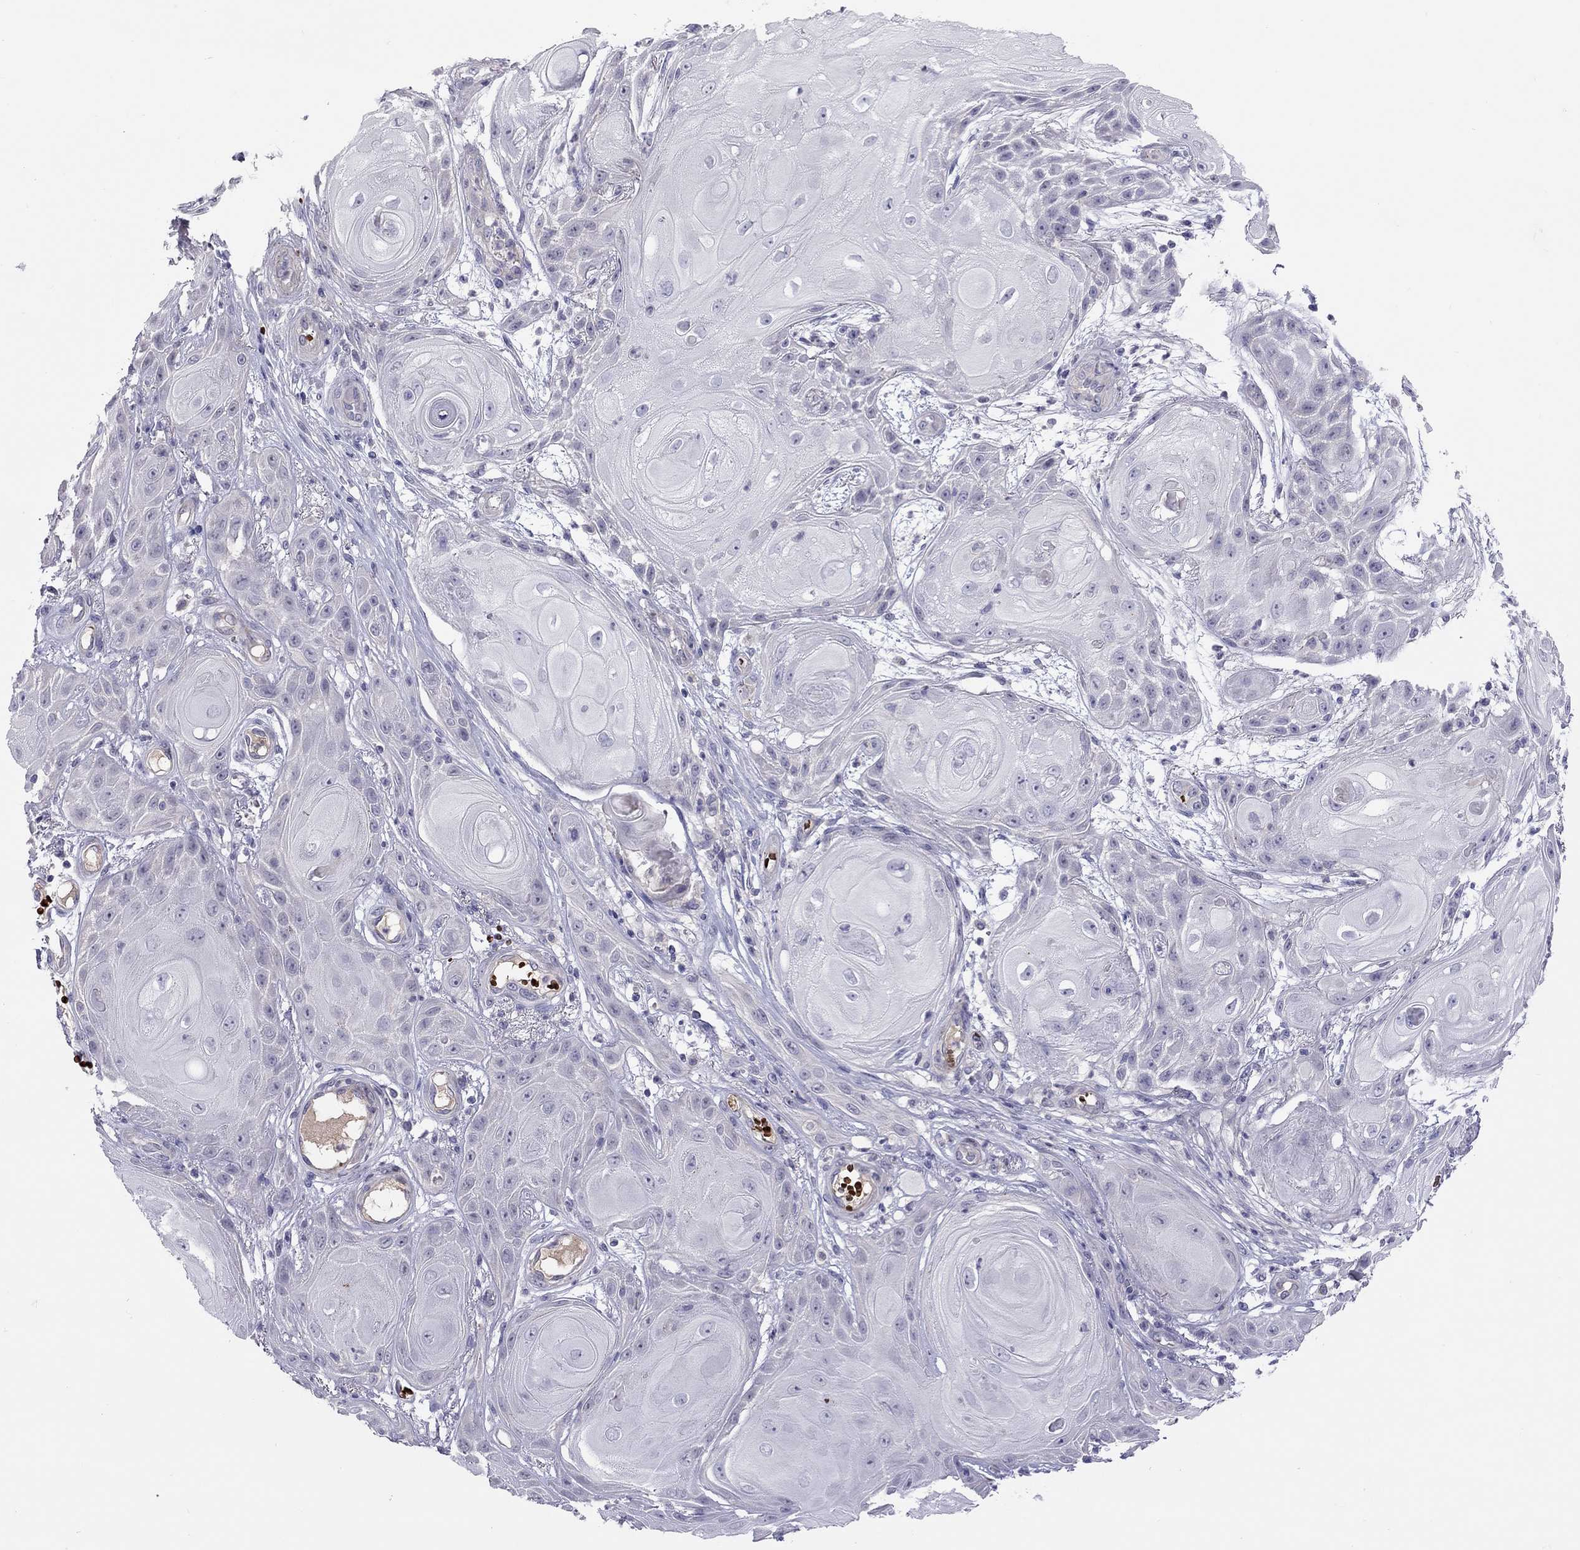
{"staining": {"intensity": "negative", "quantity": "none", "location": "none"}, "tissue": "skin cancer", "cell_type": "Tumor cells", "image_type": "cancer", "snomed": [{"axis": "morphology", "description": "Squamous cell carcinoma, NOS"}, {"axis": "topography", "description": "Skin"}], "caption": "Tumor cells are negative for protein expression in human squamous cell carcinoma (skin). The staining is performed using DAB brown chromogen with nuclei counter-stained in using hematoxylin.", "gene": "FRMD1", "patient": {"sex": "male", "age": 62}}